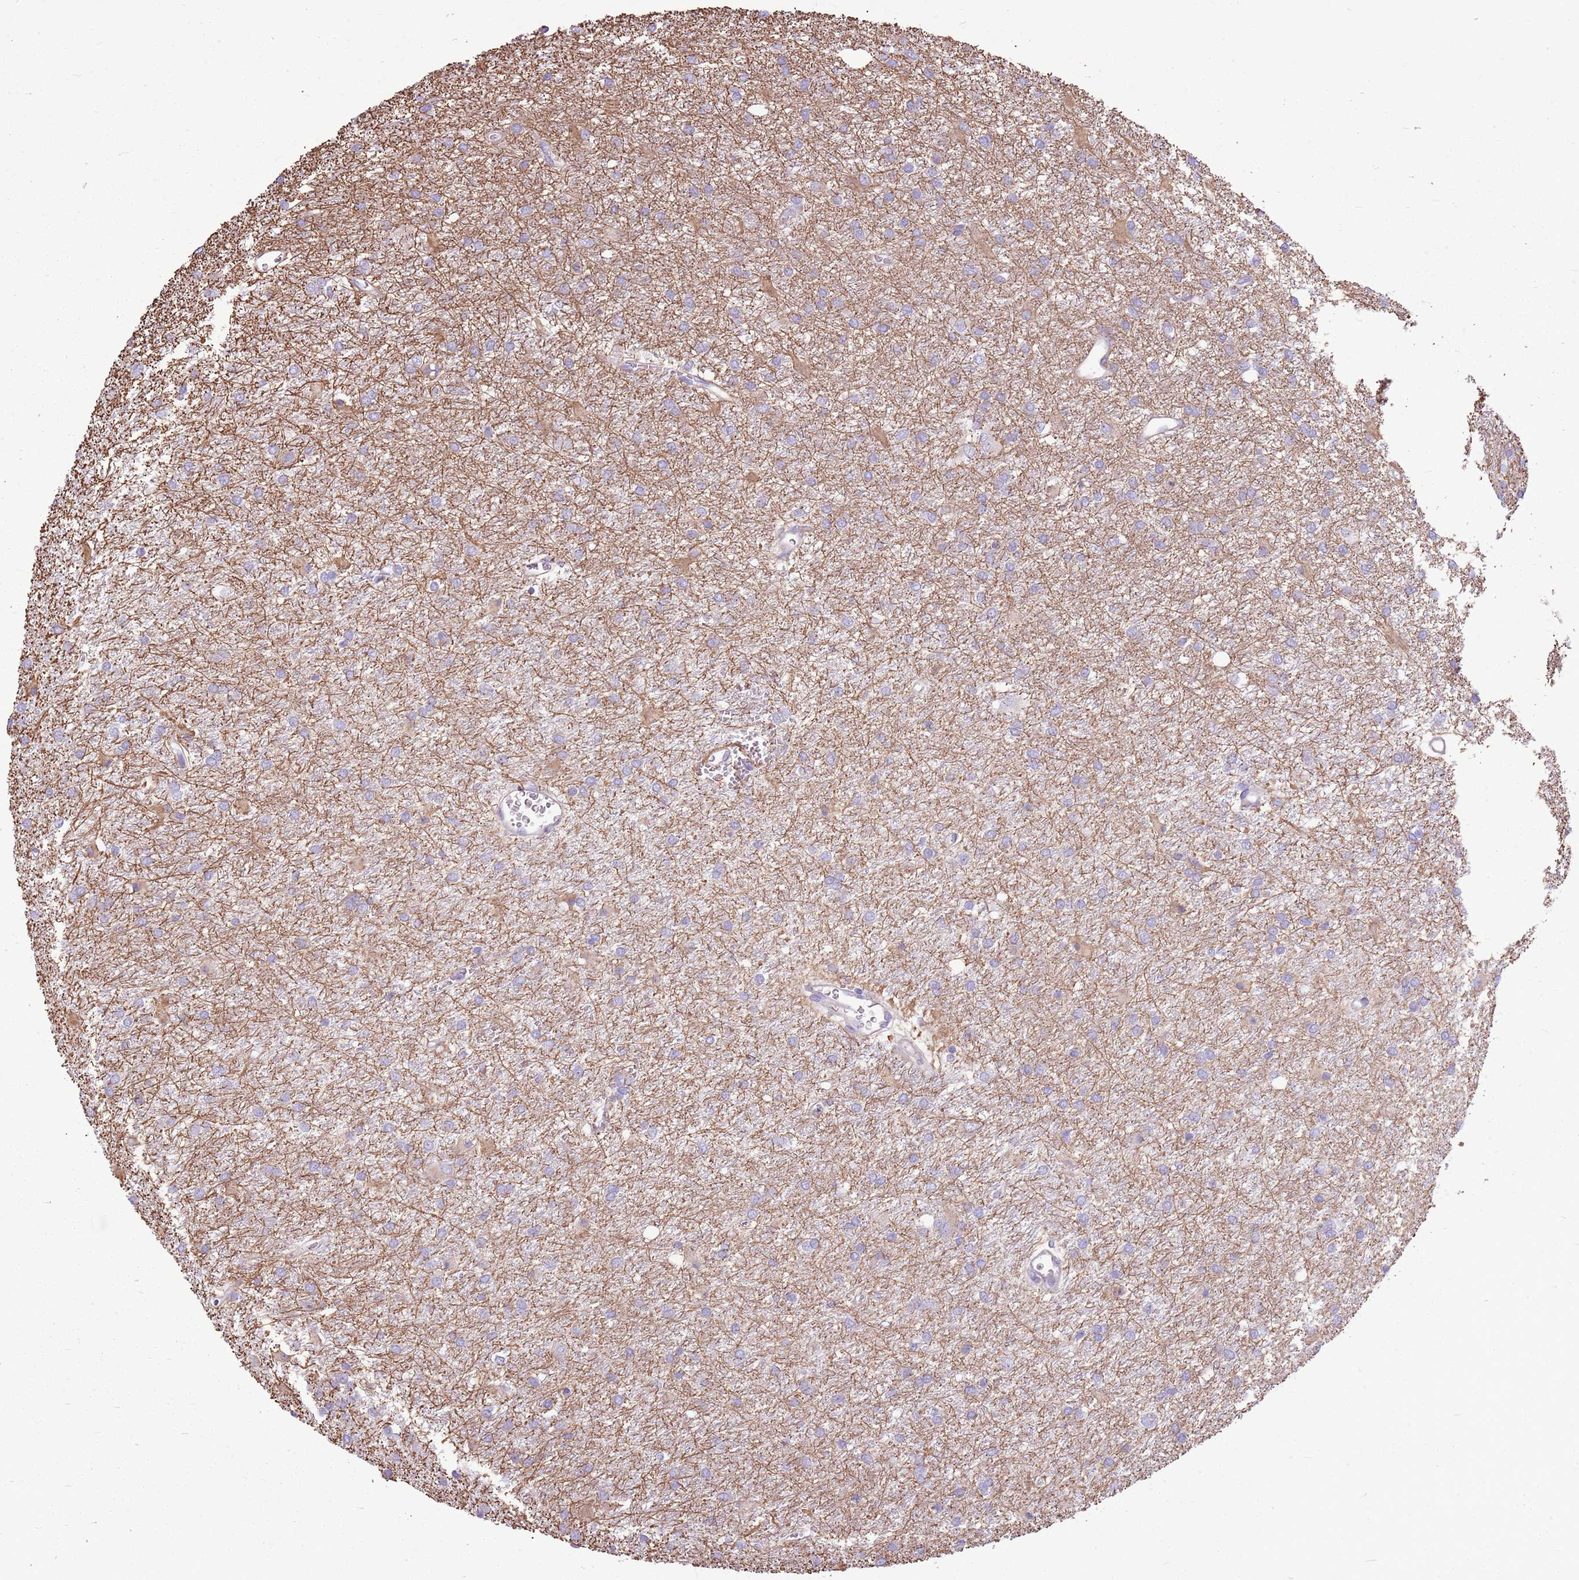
{"staining": {"intensity": "weak", "quantity": "<25%", "location": "cytoplasmic/membranous"}, "tissue": "glioma", "cell_type": "Tumor cells", "image_type": "cancer", "snomed": [{"axis": "morphology", "description": "Glioma, malignant, High grade"}, {"axis": "topography", "description": "Brain"}], "caption": "The image reveals no significant staining in tumor cells of glioma. (Immunohistochemistry (ihc), brightfield microscopy, high magnification).", "gene": "KCTD19", "patient": {"sex": "female", "age": 50}}